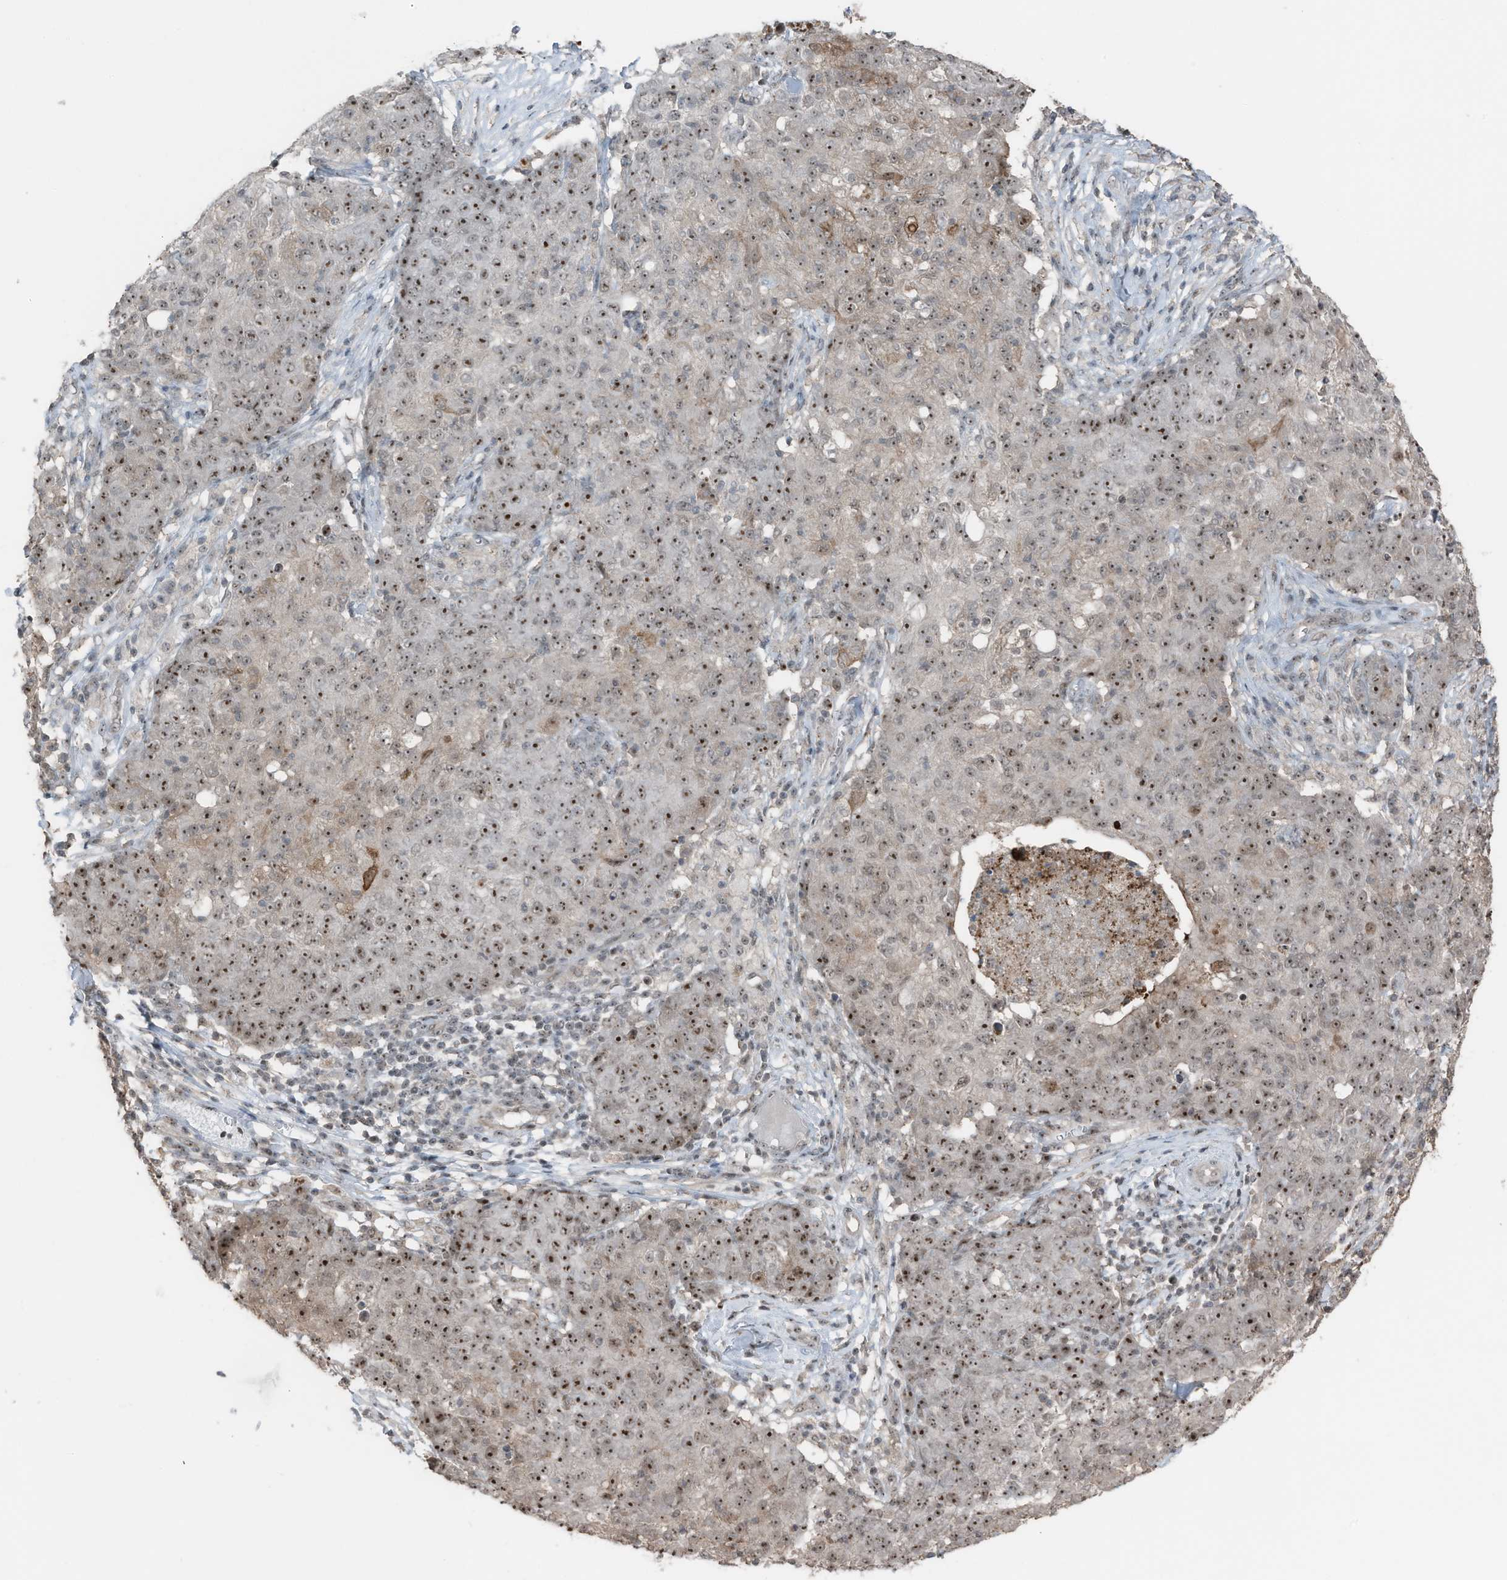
{"staining": {"intensity": "moderate", "quantity": ">75%", "location": "cytoplasmic/membranous,nuclear"}, "tissue": "ovarian cancer", "cell_type": "Tumor cells", "image_type": "cancer", "snomed": [{"axis": "morphology", "description": "Carcinoma, endometroid"}, {"axis": "topography", "description": "Ovary"}], "caption": "Moderate cytoplasmic/membranous and nuclear expression is present in about >75% of tumor cells in ovarian endometroid carcinoma. (DAB = brown stain, brightfield microscopy at high magnification).", "gene": "UTP3", "patient": {"sex": "female", "age": 42}}